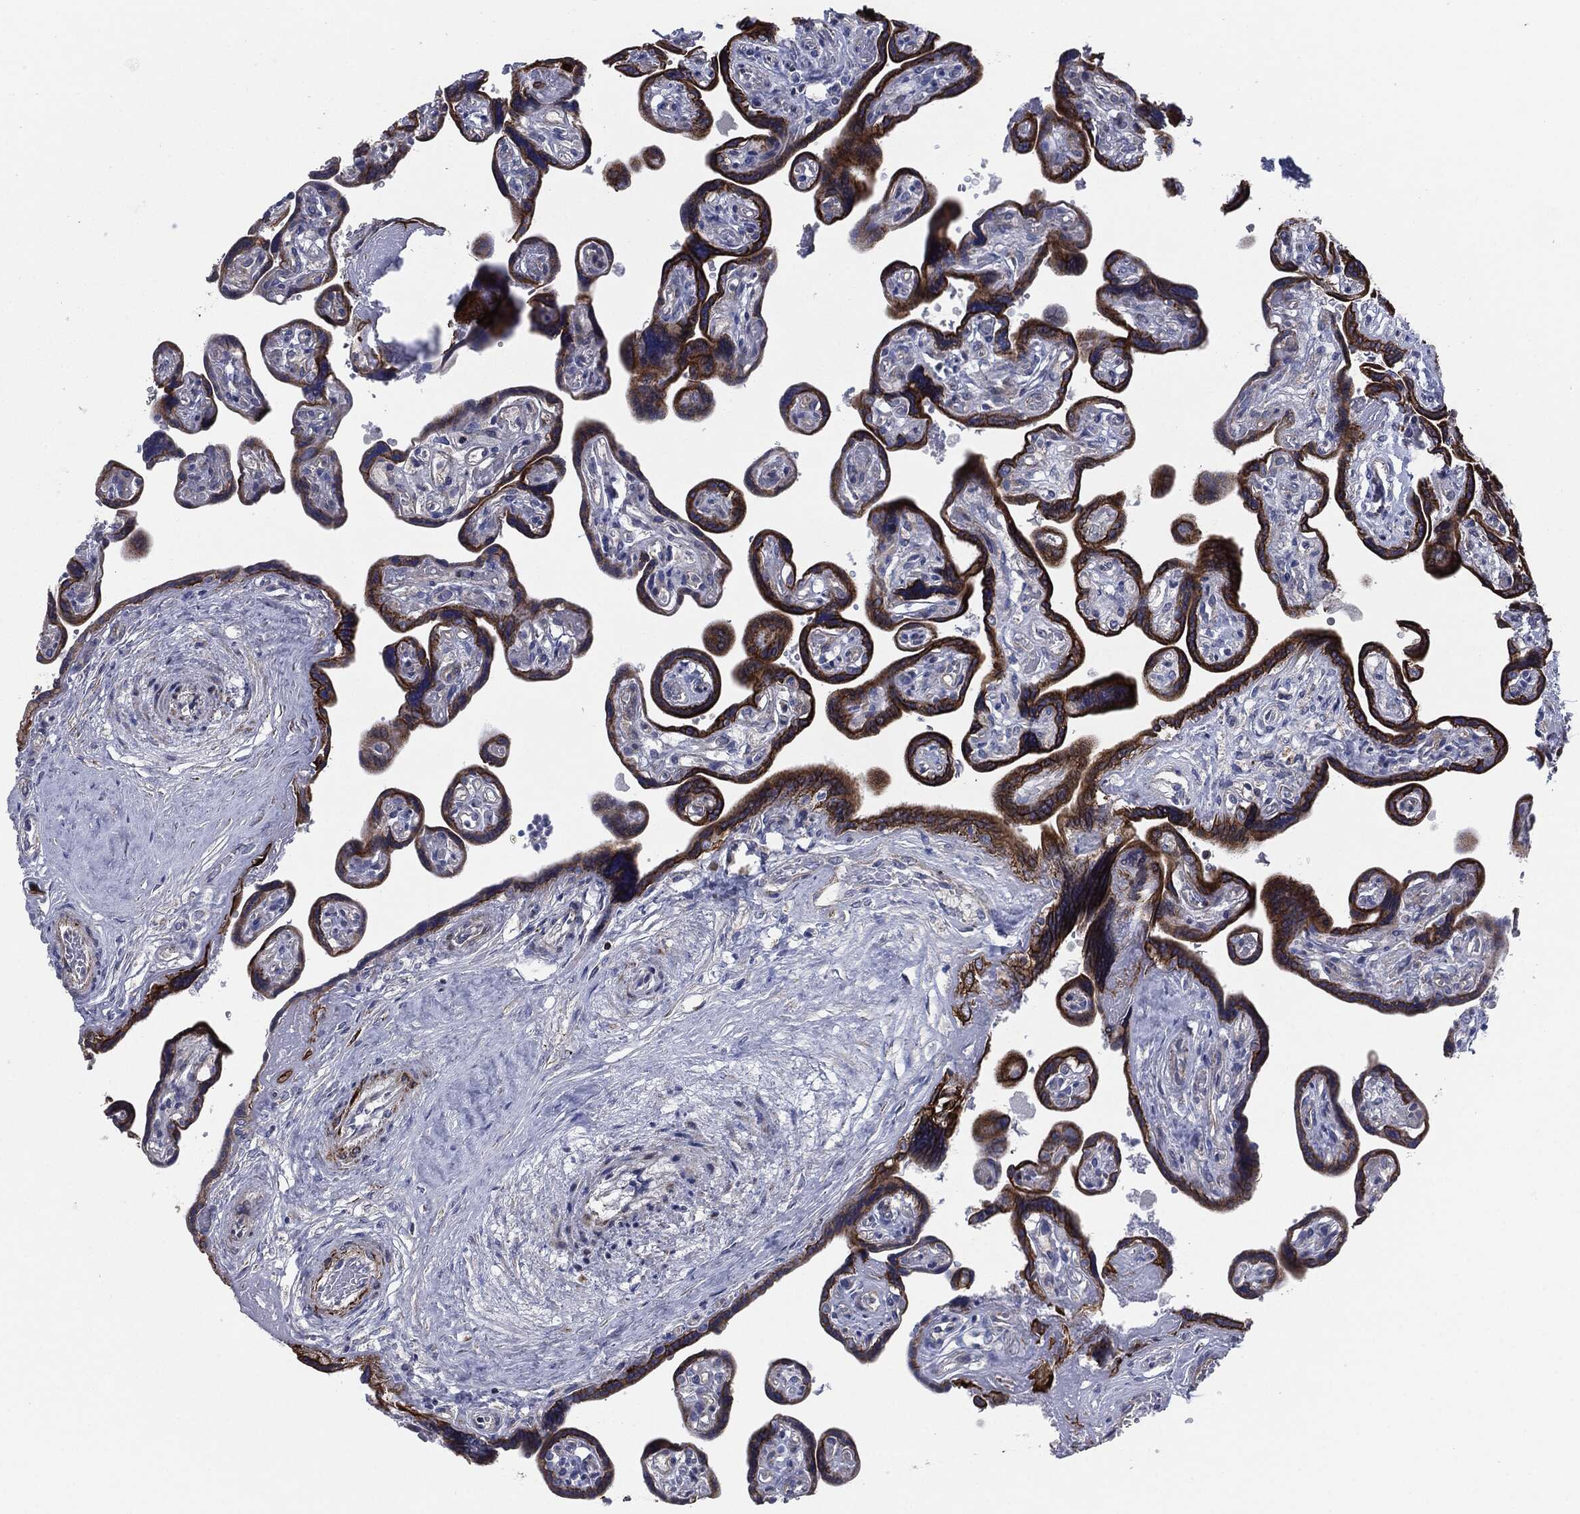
{"staining": {"intensity": "weak", "quantity": "<25%", "location": "cytoplasmic/membranous"}, "tissue": "placenta", "cell_type": "Decidual cells", "image_type": "normal", "snomed": [{"axis": "morphology", "description": "Normal tissue, NOS"}, {"axis": "topography", "description": "Placenta"}], "caption": "There is no significant staining in decidual cells of placenta. (DAB (3,3'-diaminobenzidine) immunohistochemistry (IHC) with hematoxylin counter stain).", "gene": "SHROOM2", "patient": {"sex": "female", "age": 32}}